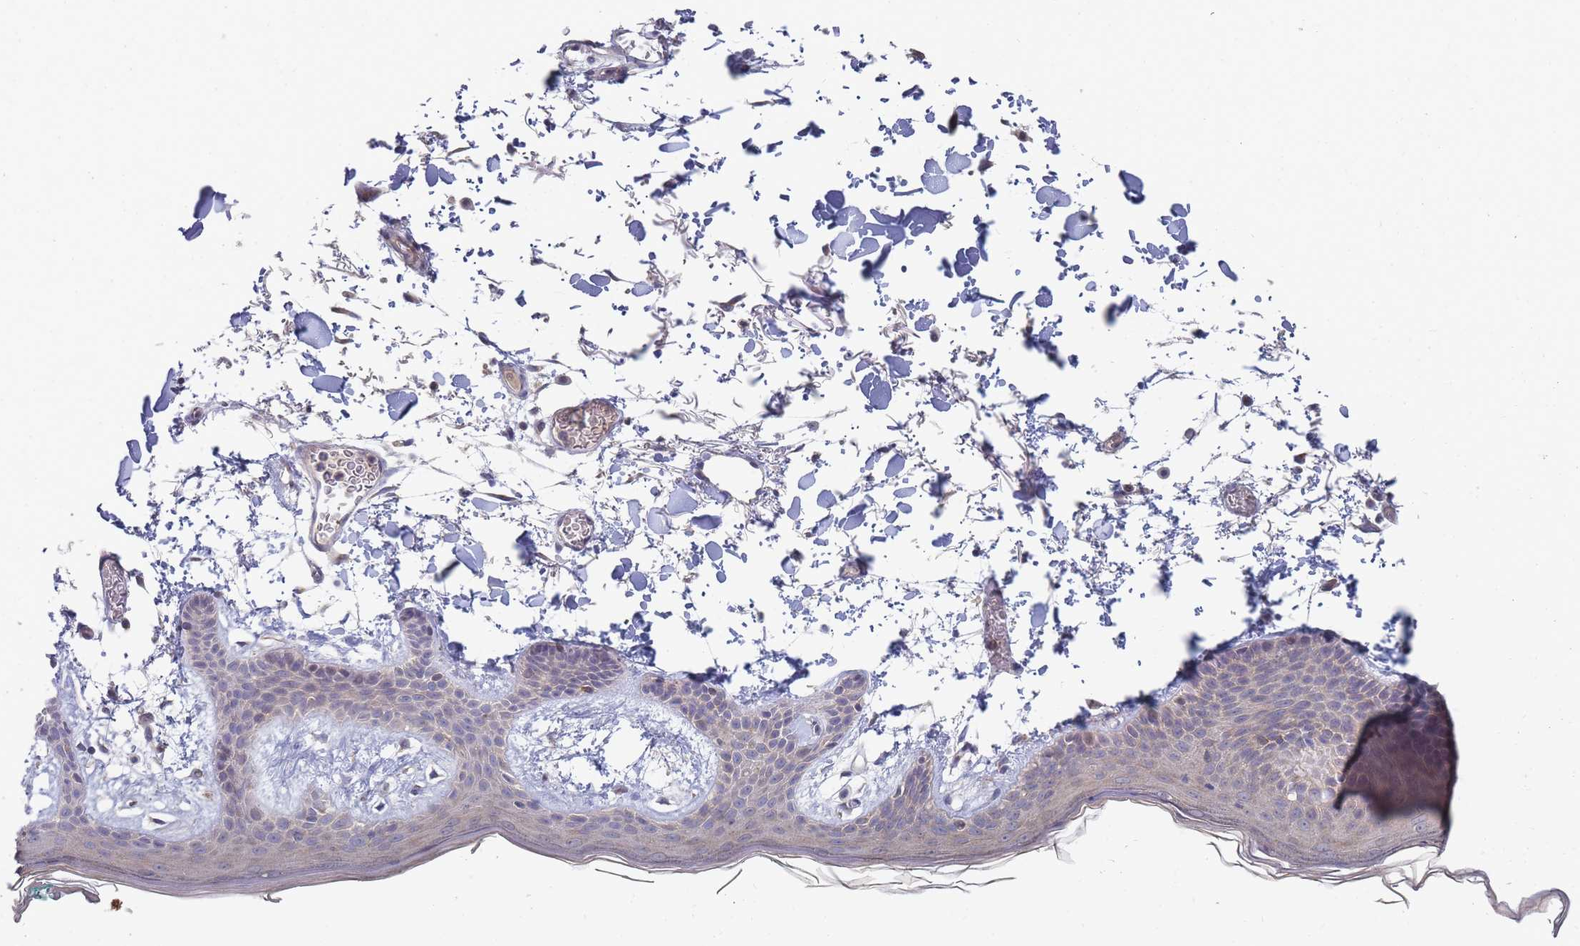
{"staining": {"intensity": "negative", "quantity": "none", "location": "none"}, "tissue": "skin", "cell_type": "Fibroblasts", "image_type": "normal", "snomed": [{"axis": "morphology", "description": "Normal tissue, NOS"}, {"axis": "topography", "description": "Skin"}], "caption": "Immunohistochemical staining of normal human skin shows no significant staining in fibroblasts. Nuclei are stained in blue.", "gene": "SLC35F5", "patient": {"sex": "male", "age": 79}}